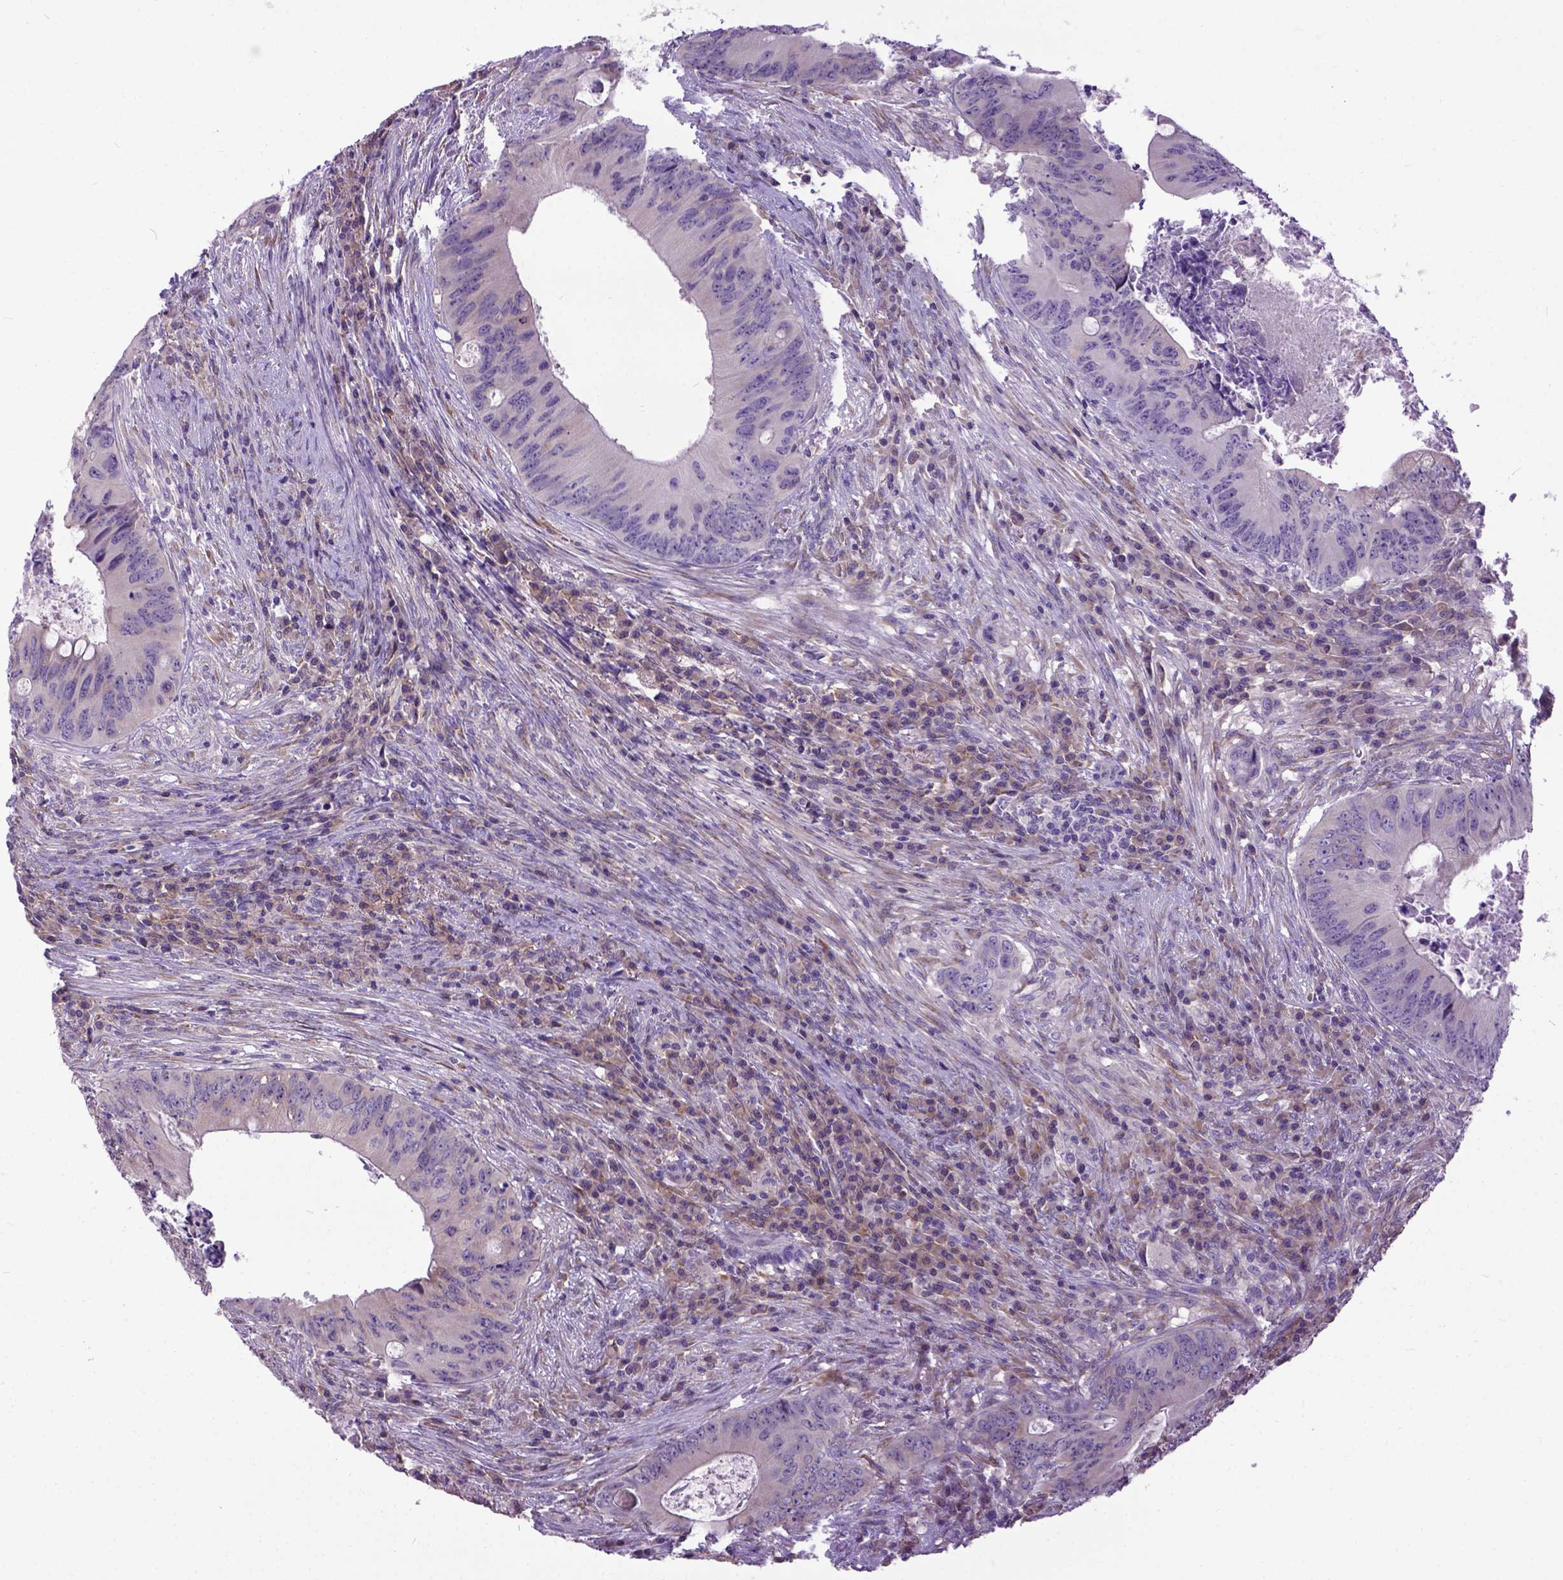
{"staining": {"intensity": "negative", "quantity": "none", "location": "none"}, "tissue": "colorectal cancer", "cell_type": "Tumor cells", "image_type": "cancer", "snomed": [{"axis": "morphology", "description": "Adenocarcinoma, NOS"}, {"axis": "topography", "description": "Colon"}], "caption": "This micrograph is of colorectal adenocarcinoma stained with IHC to label a protein in brown with the nuclei are counter-stained blue. There is no expression in tumor cells.", "gene": "NEK5", "patient": {"sex": "female", "age": 74}}